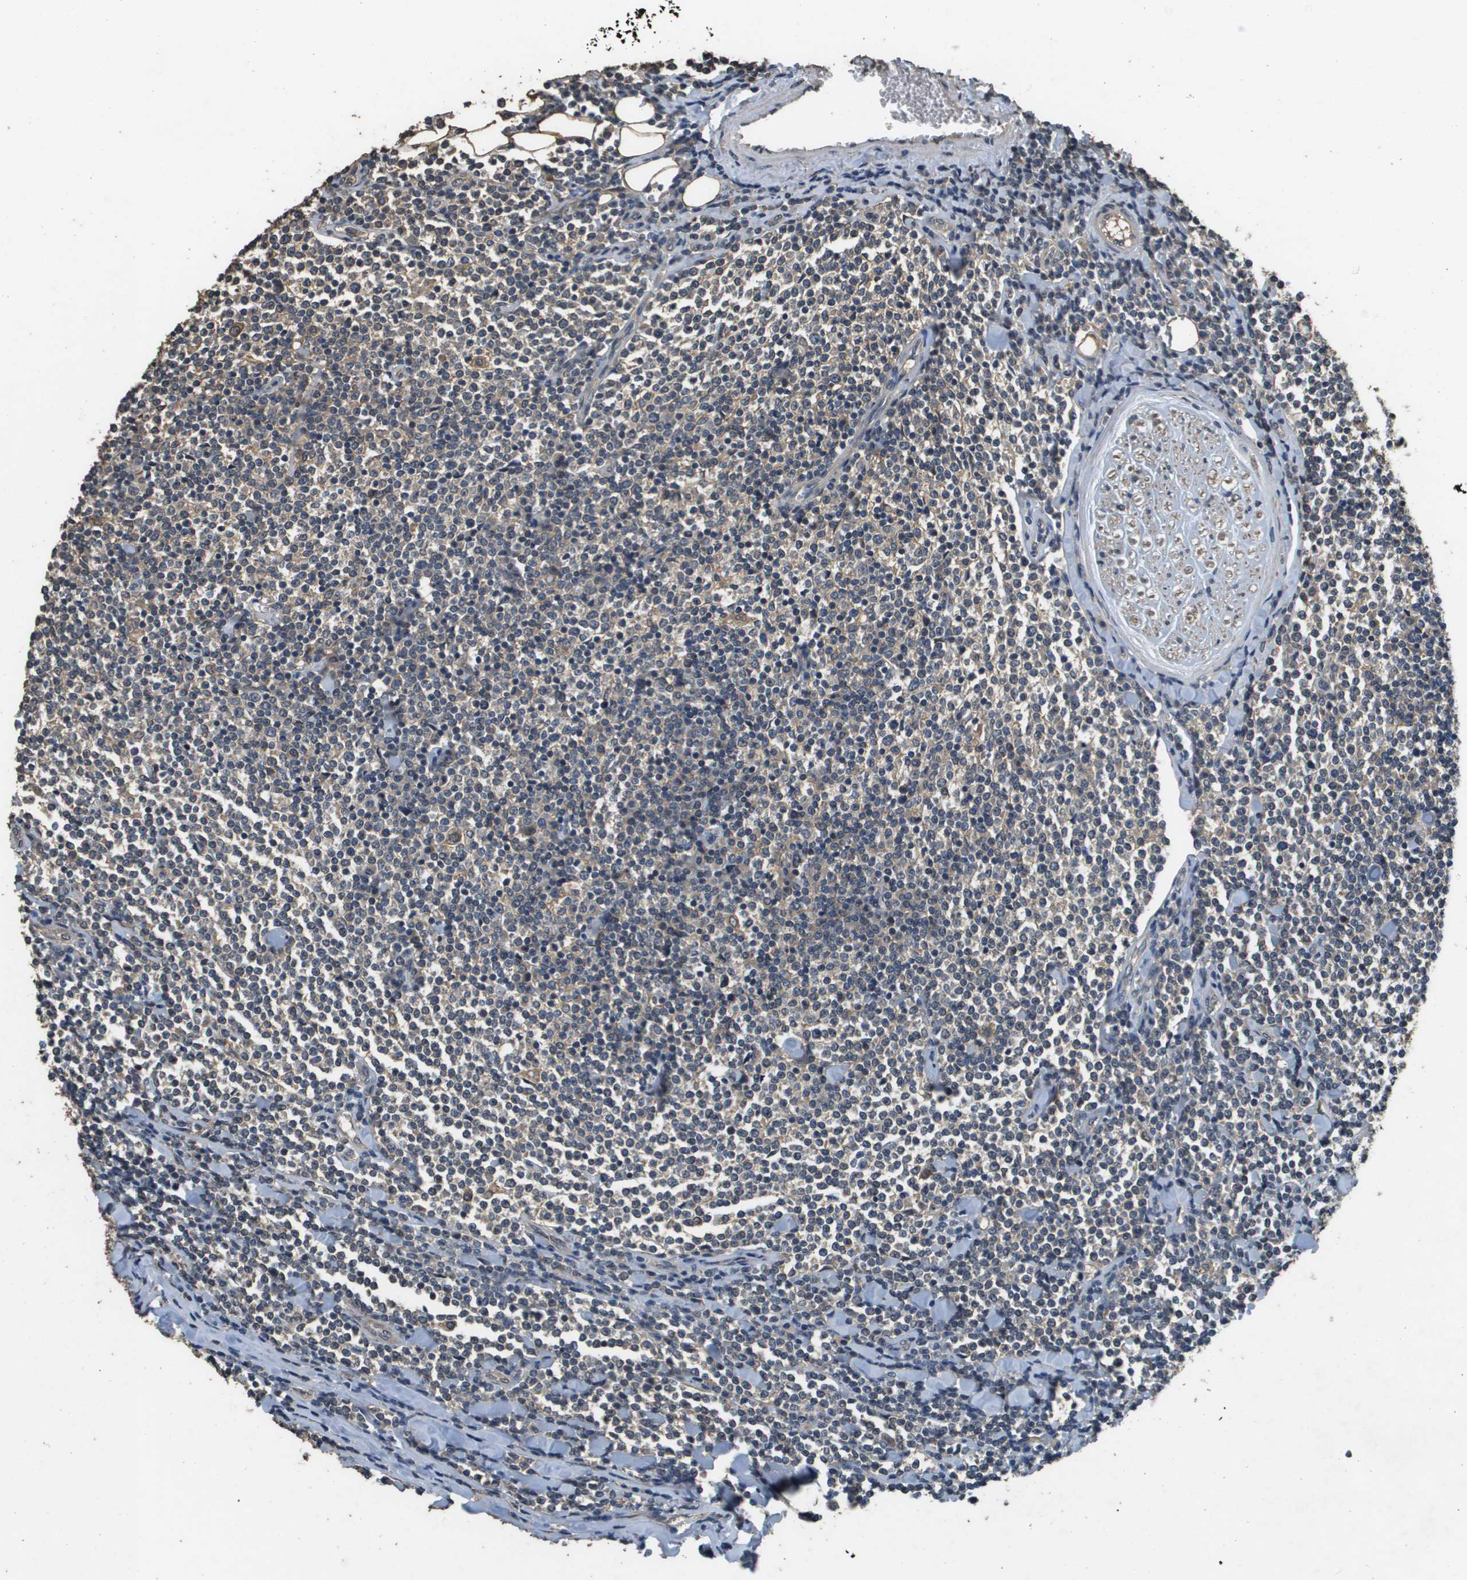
{"staining": {"intensity": "weak", "quantity": ">75%", "location": "cytoplasmic/membranous"}, "tissue": "lymphoma", "cell_type": "Tumor cells", "image_type": "cancer", "snomed": [{"axis": "morphology", "description": "Malignant lymphoma, non-Hodgkin's type, Low grade"}, {"axis": "topography", "description": "Soft tissue"}], "caption": "Brown immunohistochemical staining in human malignant lymphoma, non-Hodgkin's type (low-grade) demonstrates weak cytoplasmic/membranous expression in approximately >75% of tumor cells.", "gene": "RAB6B", "patient": {"sex": "male", "age": 92}}